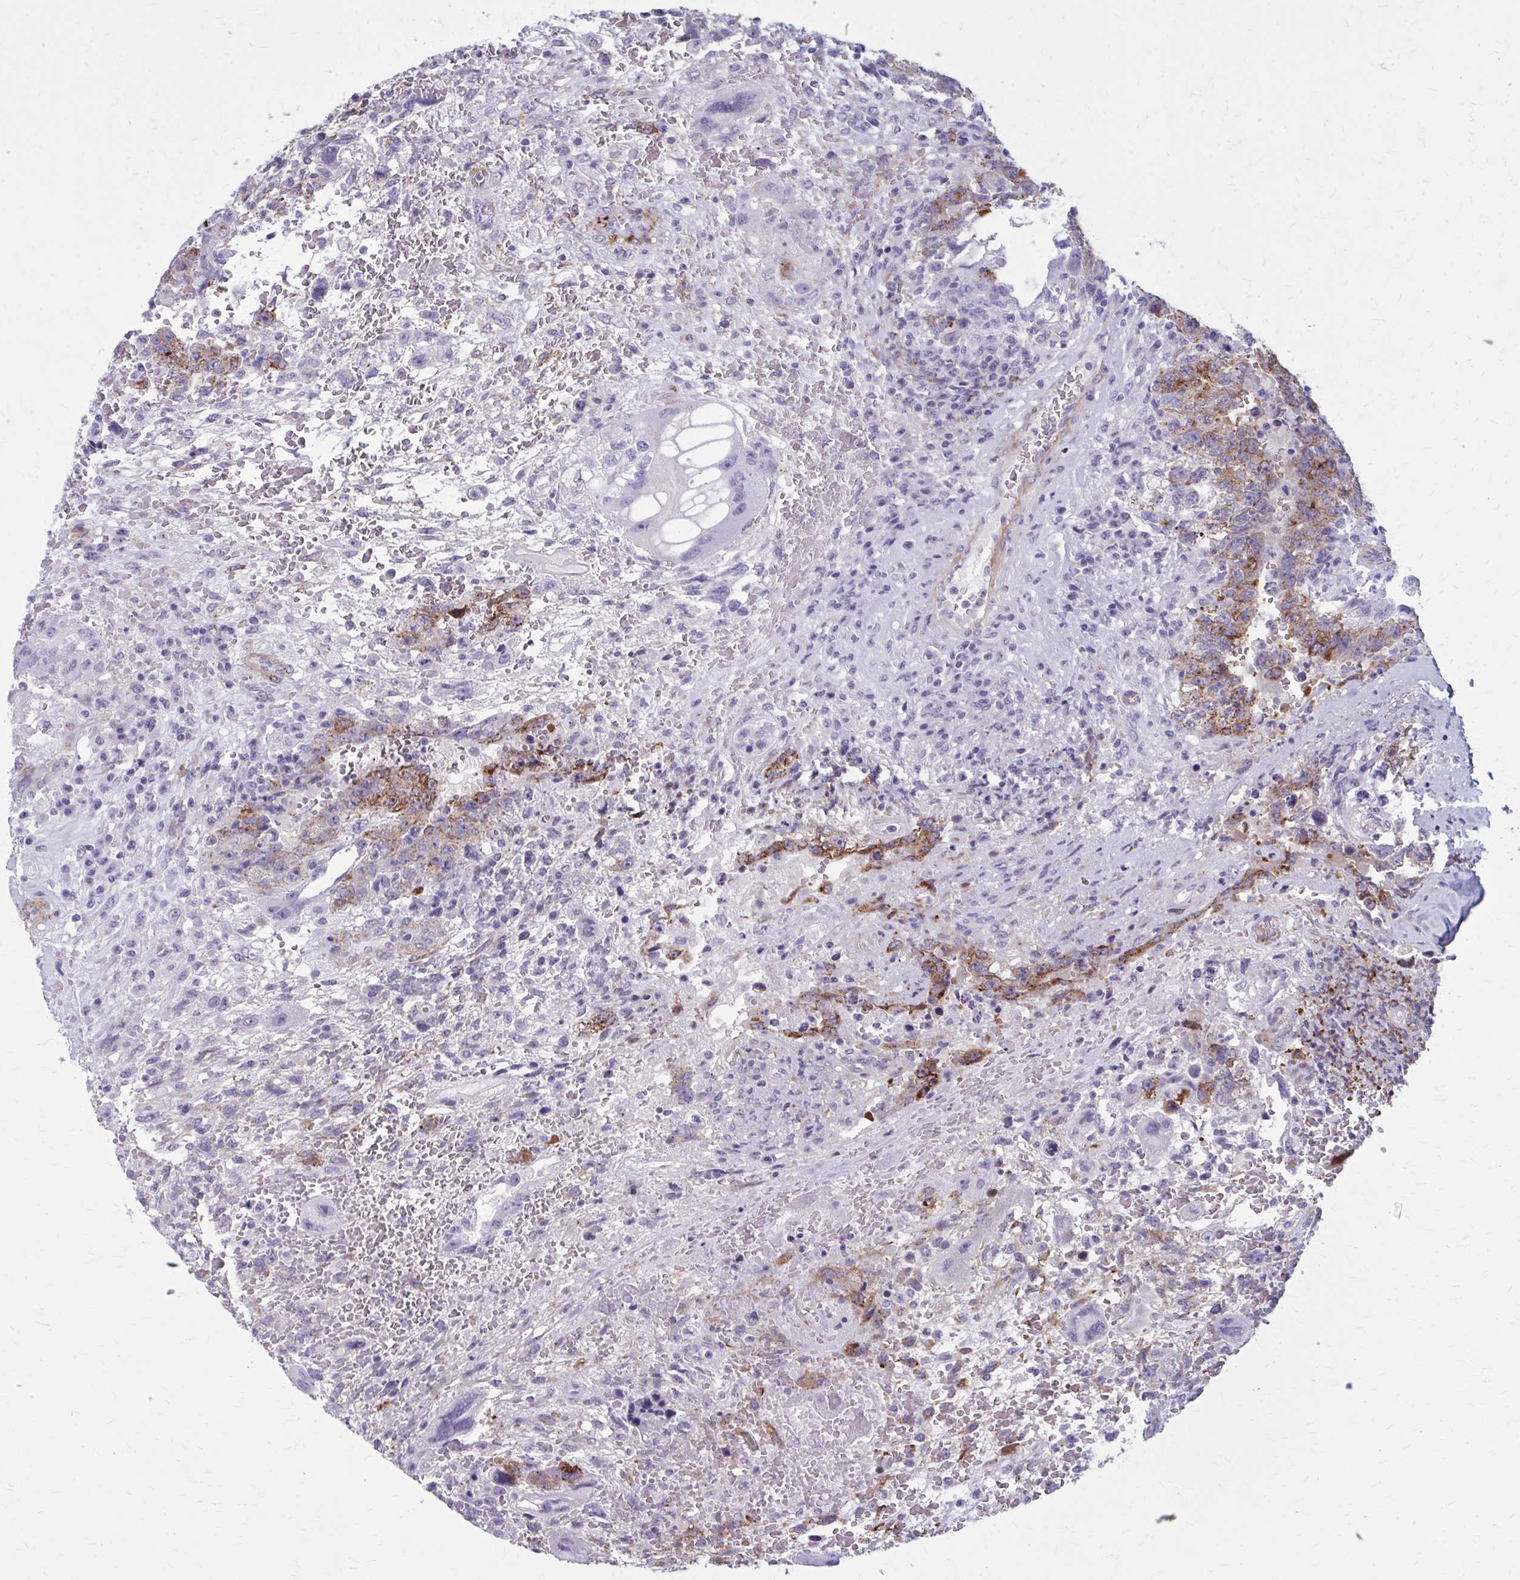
{"staining": {"intensity": "moderate", "quantity": "25%-75%", "location": "cytoplasmic/membranous"}, "tissue": "testis cancer", "cell_type": "Tumor cells", "image_type": "cancer", "snomed": [{"axis": "morphology", "description": "Carcinoma, Embryonal, NOS"}, {"axis": "topography", "description": "Testis"}], "caption": "Immunohistochemistry (IHC) micrograph of testis cancer (embryonal carcinoma) stained for a protein (brown), which reveals medium levels of moderate cytoplasmic/membranous expression in approximately 25%-75% of tumor cells.", "gene": "AKAP12", "patient": {"sex": "male", "age": 26}}